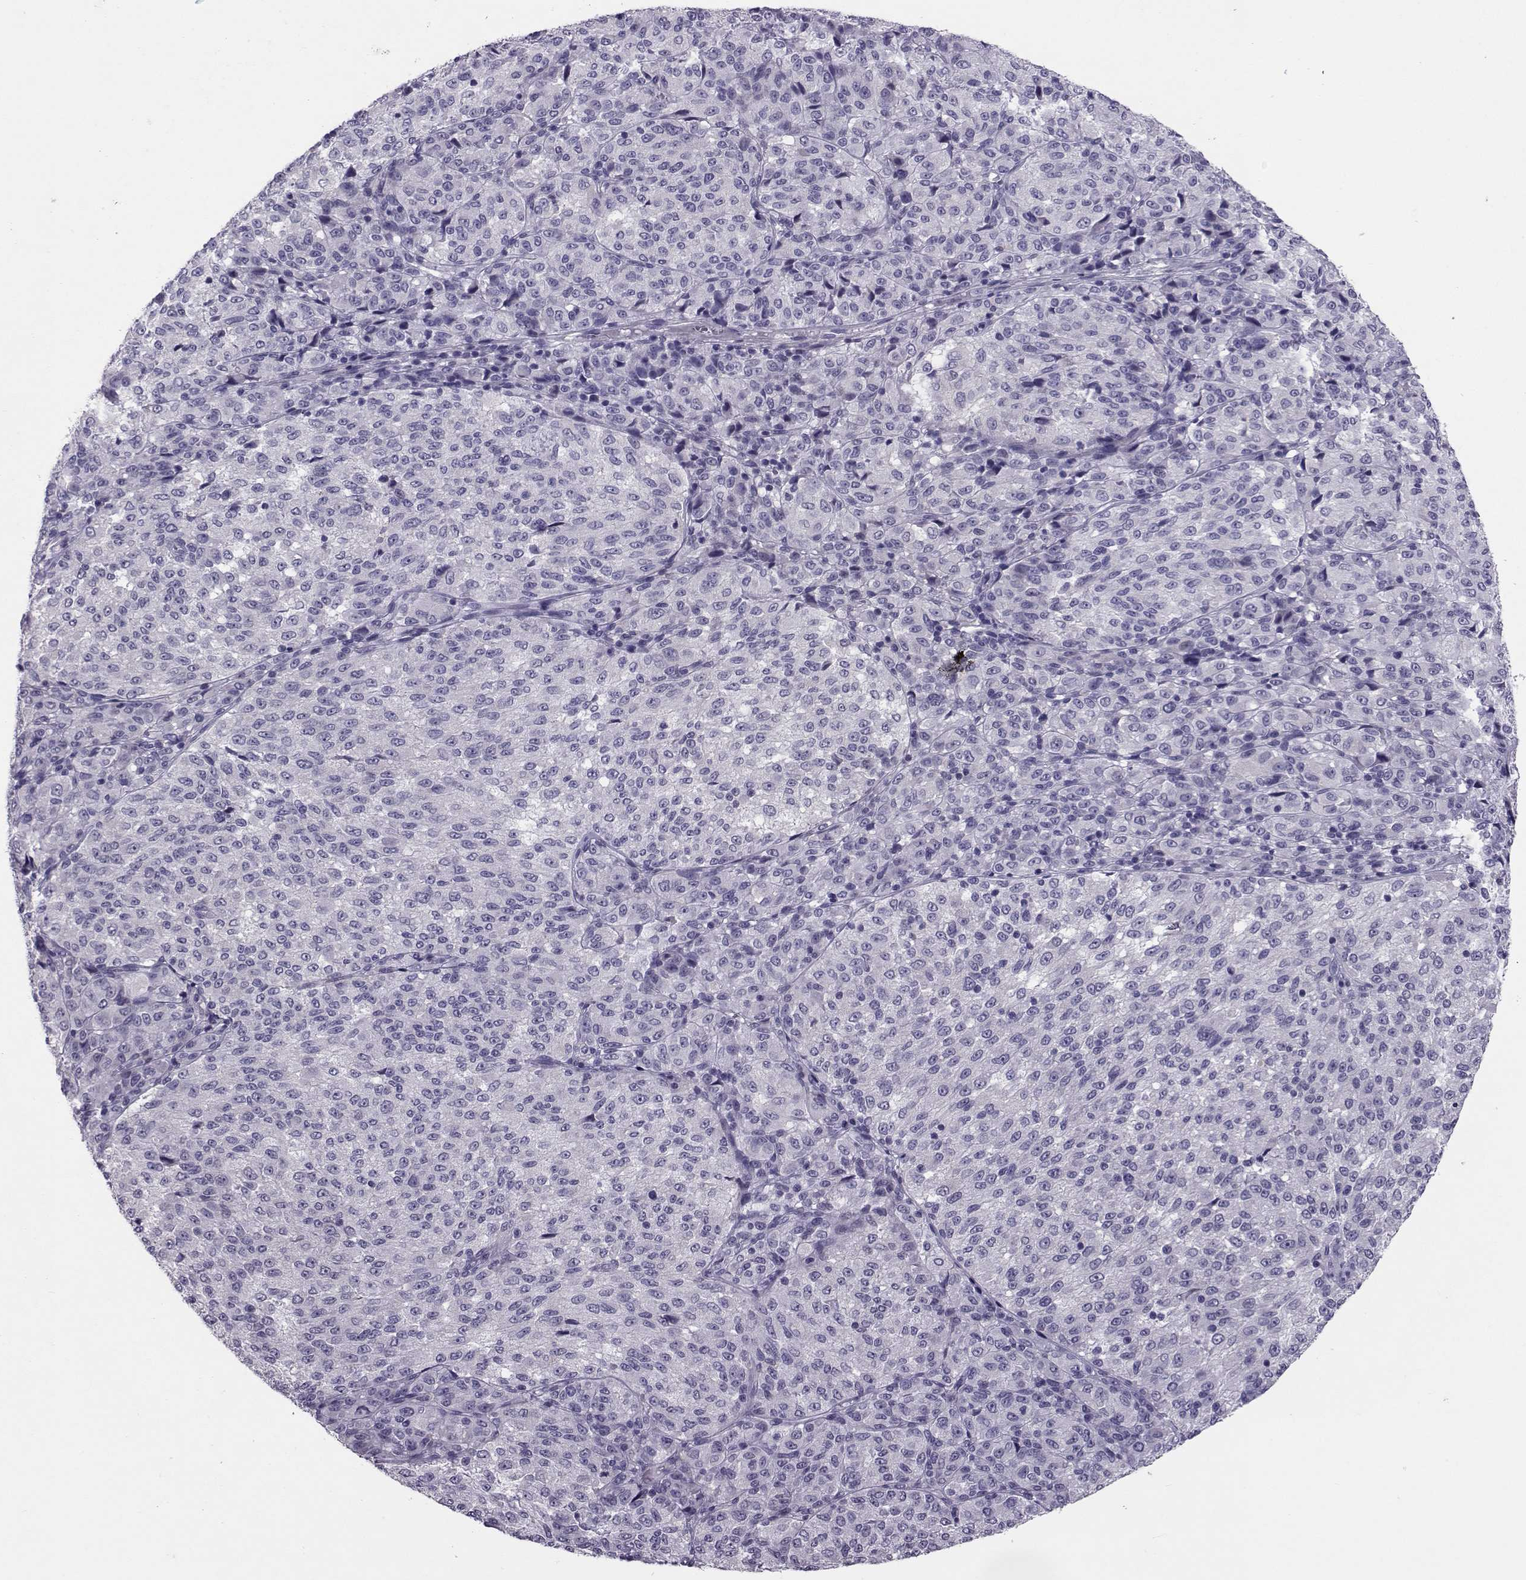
{"staining": {"intensity": "negative", "quantity": "none", "location": "none"}, "tissue": "melanoma", "cell_type": "Tumor cells", "image_type": "cancer", "snomed": [{"axis": "morphology", "description": "Malignant melanoma, Metastatic site"}, {"axis": "topography", "description": "Brain"}], "caption": "Protein analysis of malignant melanoma (metastatic site) reveals no significant staining in tumor cells.", "gene": "ASRGL1", "patient": {"sex": "female", "age": 56}}